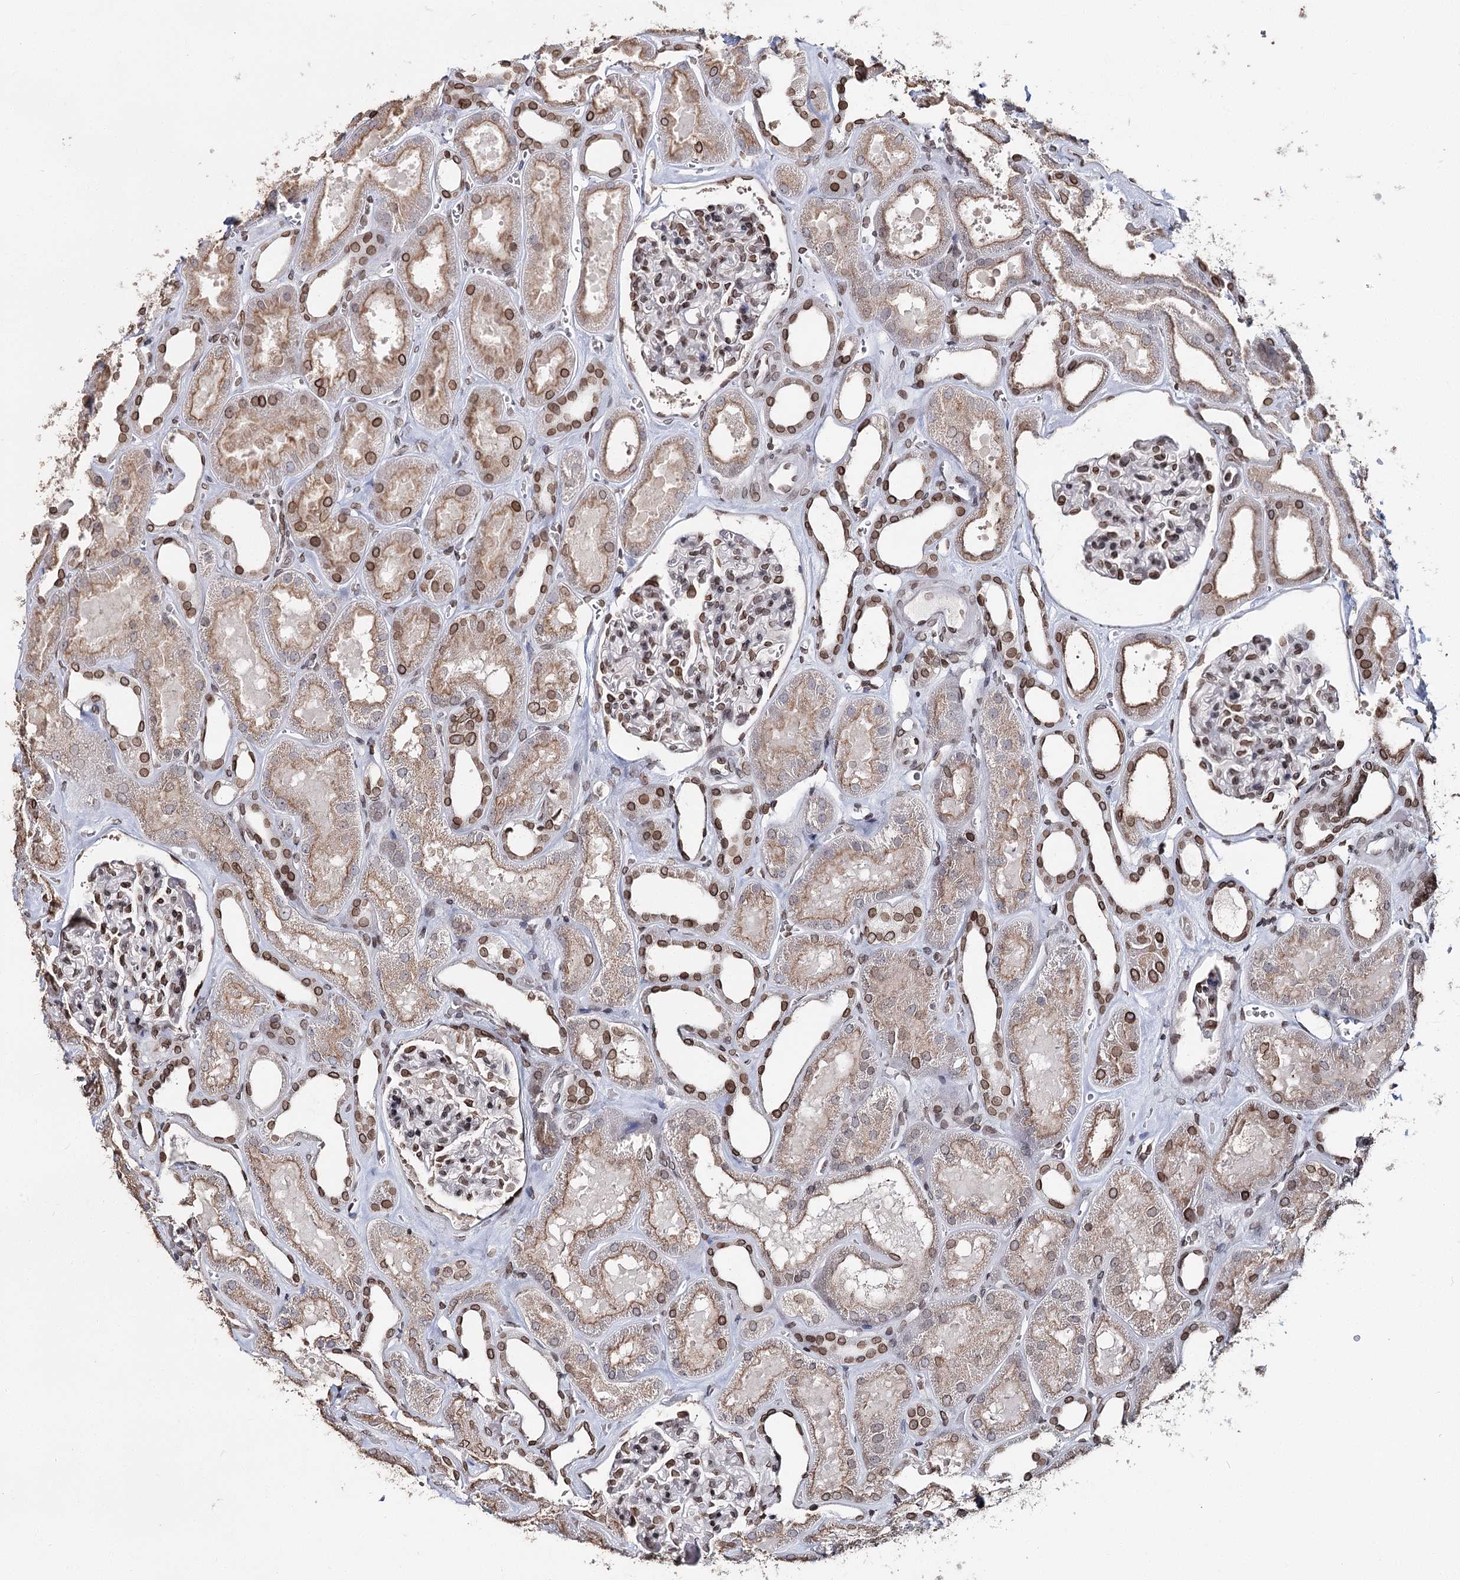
{"staining": {"intensity": "moderate", "quantity": ">75%", "location": "nuclear"}, "tissue": "kidney", "cell_type": "Cells in glomeruli", "image_type": "normal", "snomed": [{"axis": "morphology", "description": "Normal tissue, NOS"}, {"axis": "morphology", "description": "Adenocarcinoma, NOS"}, {"axis": "topography", "description": "Kidney"}], "caption": "IHC photomicrograph of unremarkable kidney stained for a protein (brown), which displays medium levels of moderate nuclear expression in about >75% of cells in glomeruli.", "gene": "KIAA0930", "patient": {"sex": "female", "age": 68}}